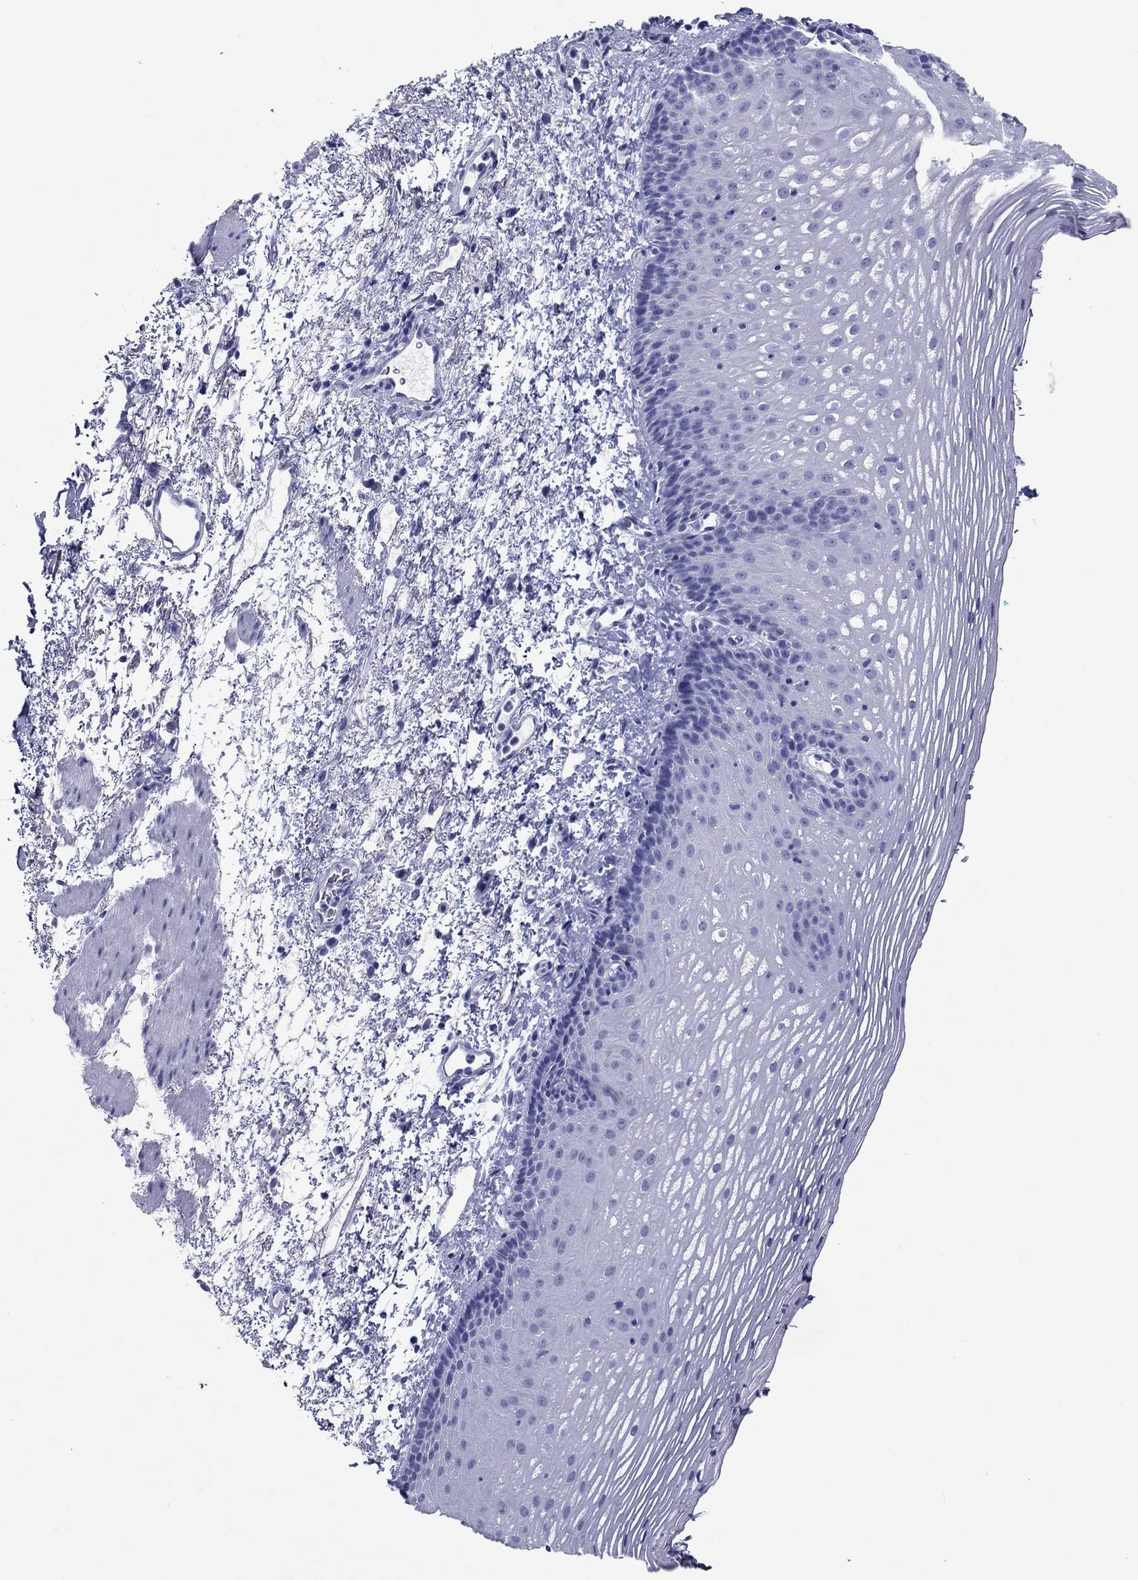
{"staining": {"intensity": "negative", "quantity": "none", "location": "none"}, "tissue": "esophagus", "cell_type": "Squamous epithelial cells", "image_type": "normal", "snomed": [{"axis": "morphology", "description": "Normal tissue, NOS"}, {"axis": "topography", "description": "Esophagus"}], "caption": "DAB immunohistochemical staining of normal human esophagus reveals no significant expression in squamous epithelial cells. (Brightfield microscopy of DAB immunohistochemistry at high magnification).", "gene": "ATP4A", "patient": {"sex": "male", "age": 76}}